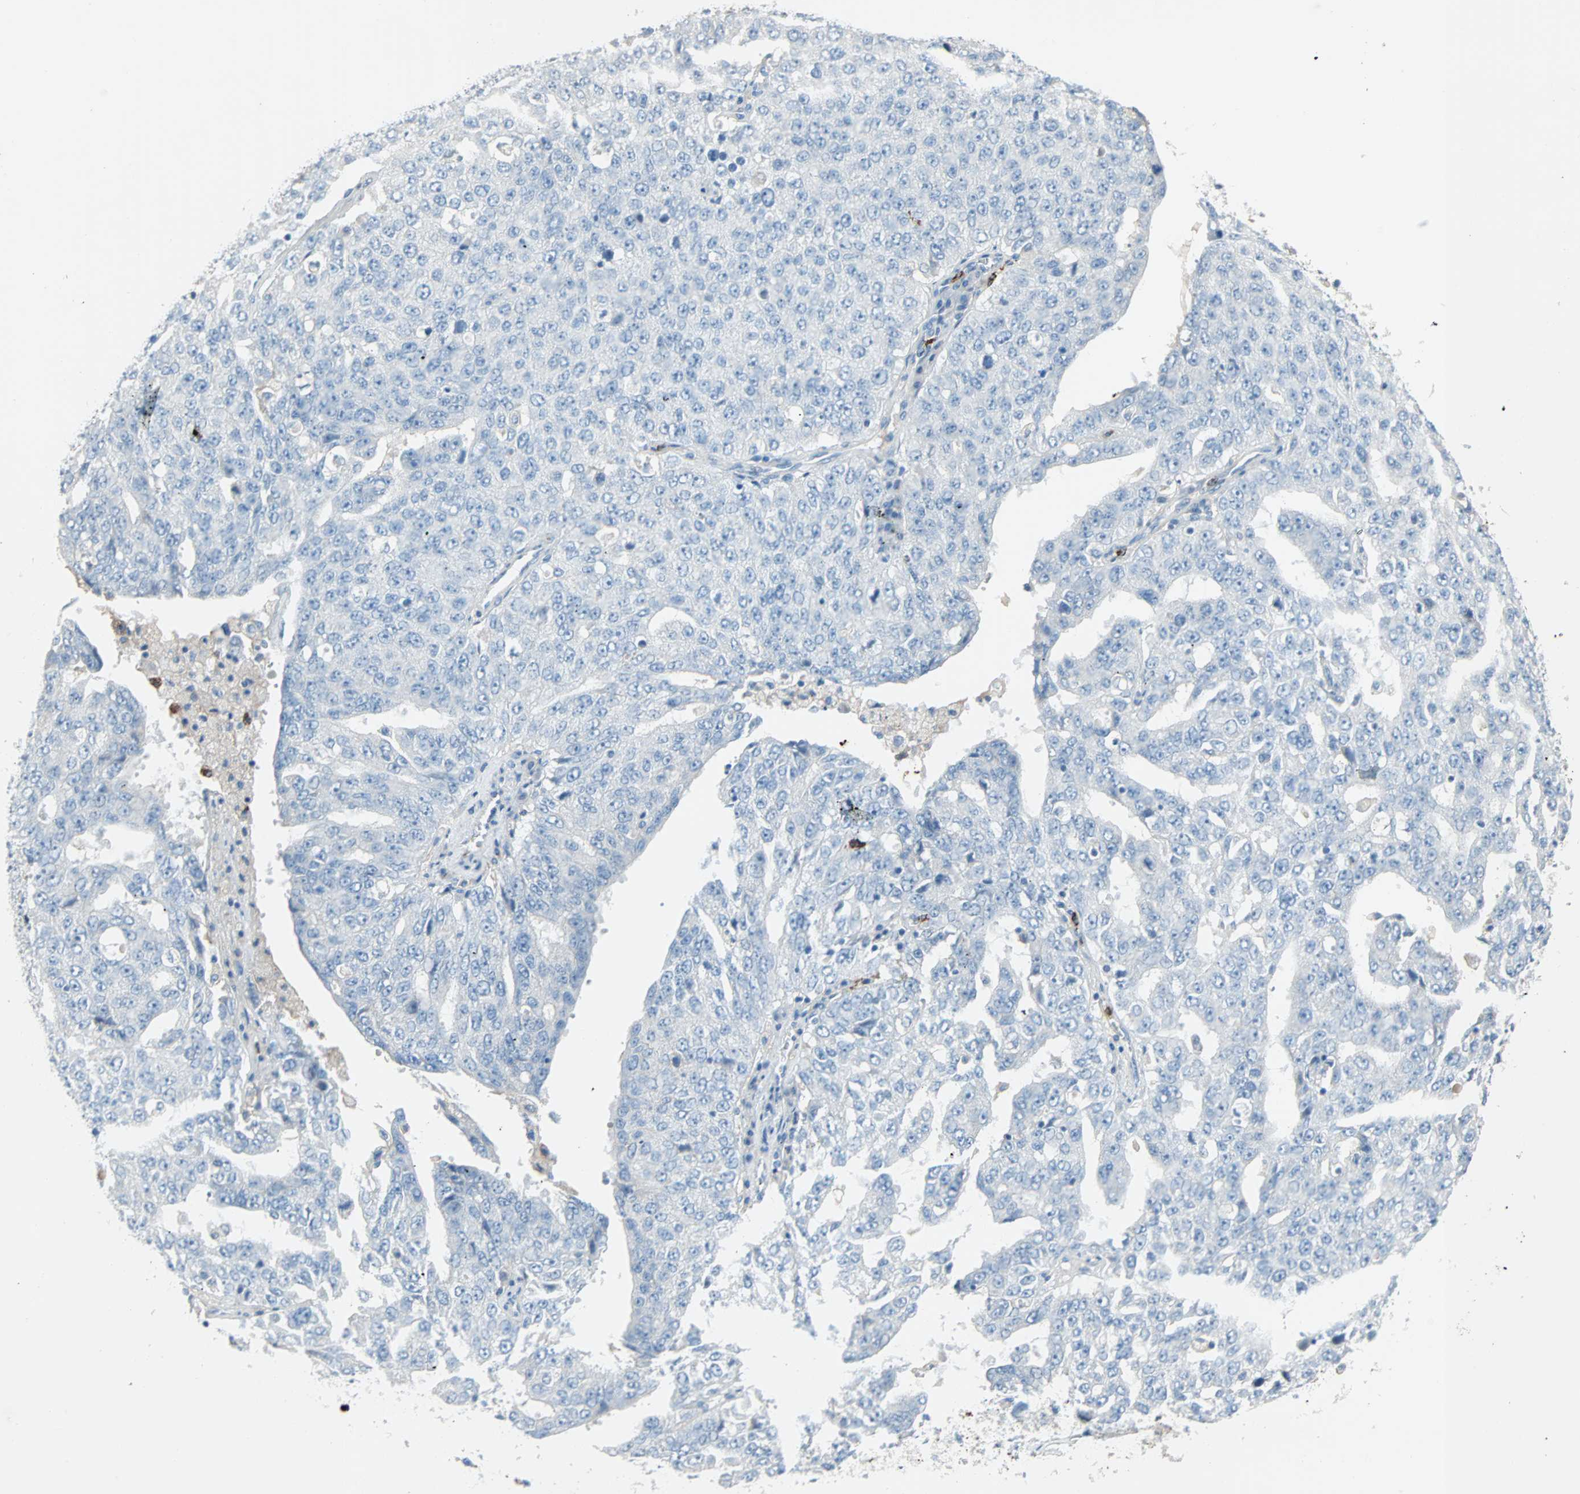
{"staining": {"intensity": "negative", "quantity": "none", "location": "none"}, "tissue": "ovarian cancer", "cell_type": "Tumor cells", "image_type": "cancer", "snomed": [{"axis": "morphology", "description": "Carcinoma, endometroid"}, {"axis": "topography", "description": "Ovary"}], "caption": "This is a micrograph of immunohistochemistry staining of ovarian endometroid carcinoma, which shows no positivity in tumor cells. (DAB (3,3'-diaminobenzidine) immunohistochemistry visualized using brightfield microscopy, high magnification).", "gene": "CLEC4A", "patient": {"sex": "female", "age": 62}}